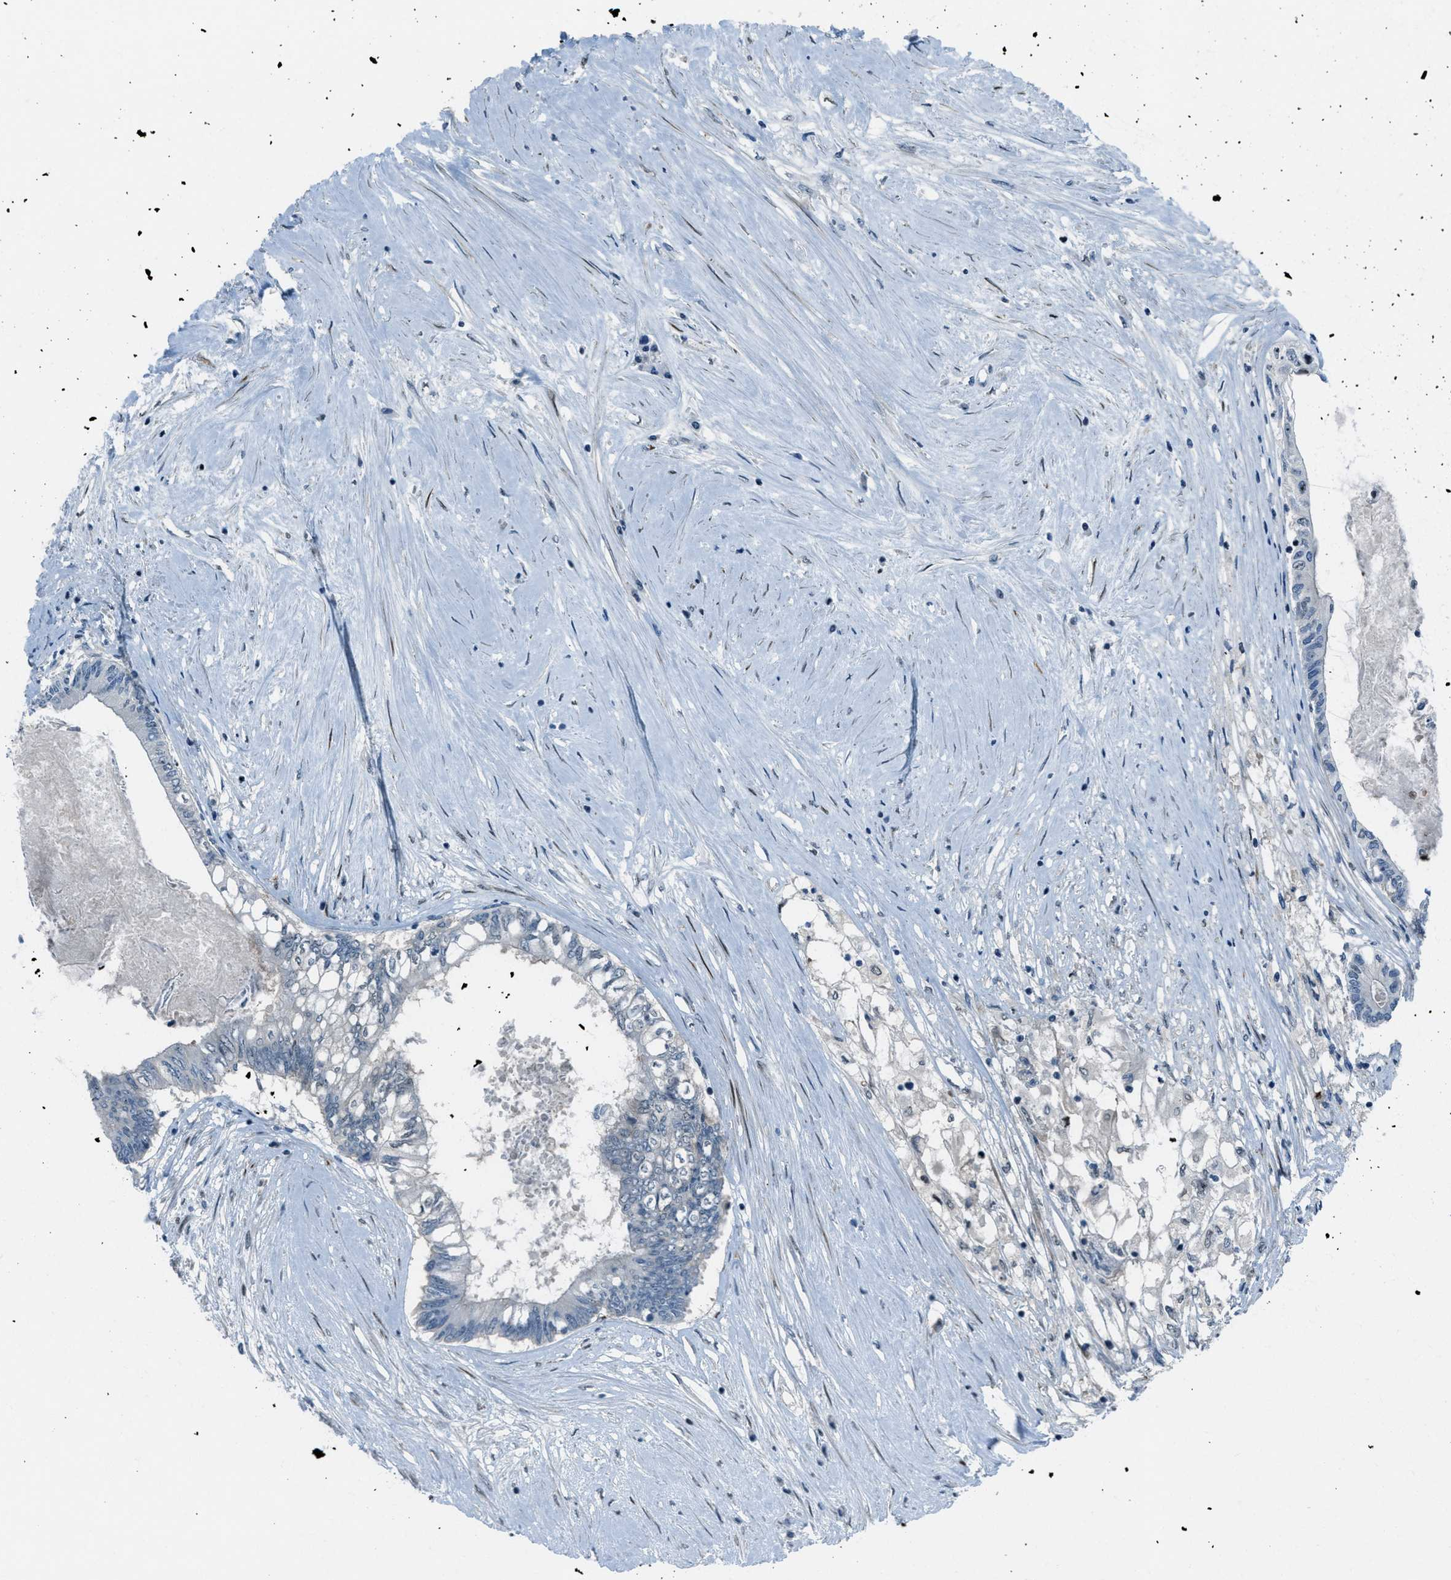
{"staining": {"intensity": "negative", "quantity": "none", "location": "none"}, "tissue": "colorectal cancer", "cell_type": "Tumor cells", "image_type": "cancer", "snomed": [{"axis": "morphology", "description": "Adenocarcinoma, NOS"}, {"axis": "topography", "description": "Rectum"}], "caption": "Immunohistochemistry (IHC) of human colorectal cancer reveals no staining in tumor cells.", "gene": "ZDHHC23", "patient": {"sex": "male", "age": 63}}